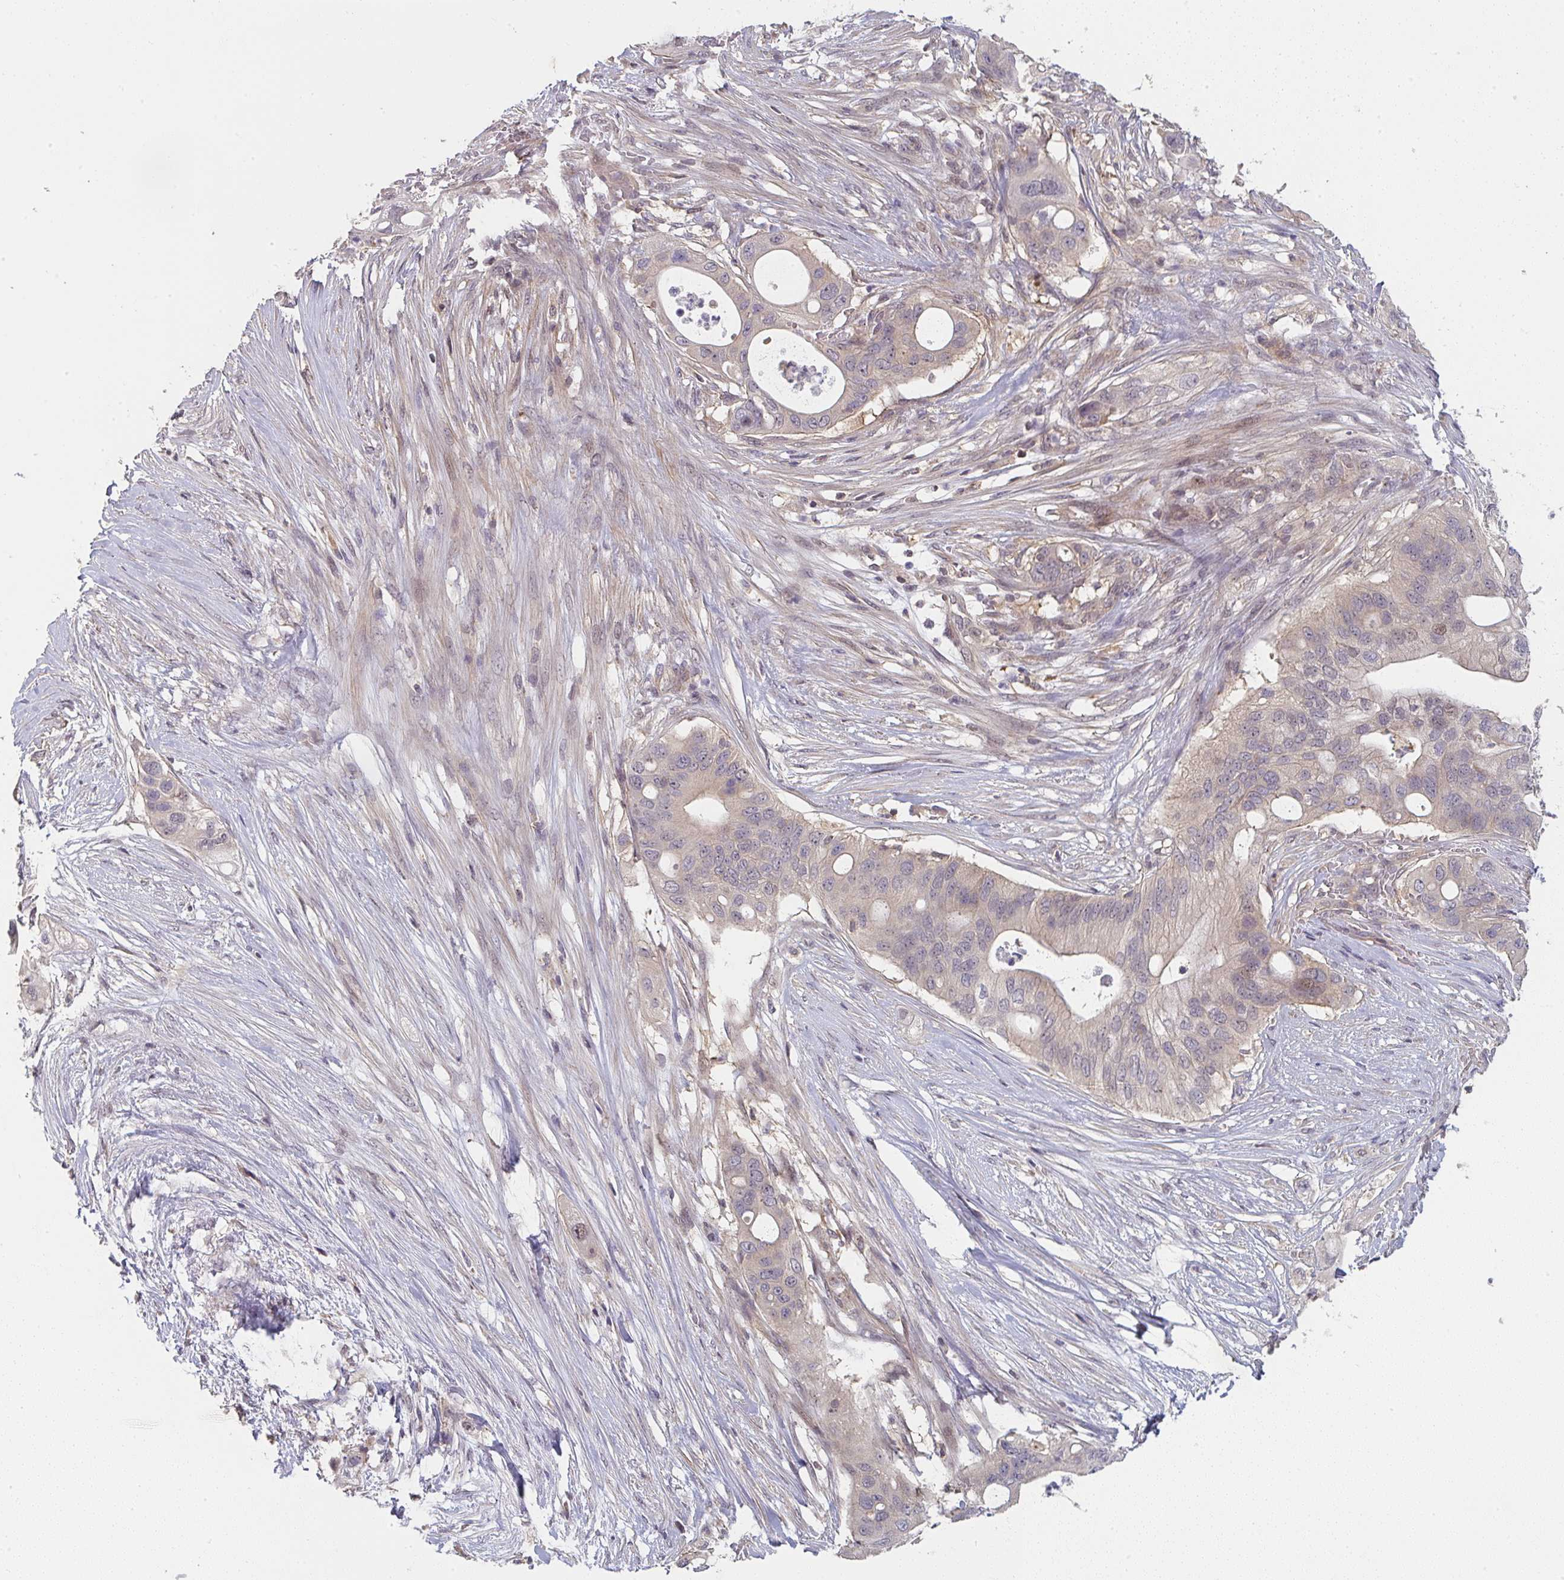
{"staining": {"intensity": "weak", "quantity": "25%-75%", "location": "cytoplasmic/membranous"}, "tissue": "pancreatic cancer", "cell_type": "Tumor cells", "image_type": "cancer", "snomed": [{"axis": "morphology", "description": "Adenocarcinoma, NOS"}, {"axis": "topography", "description": "Pancreas"}], "caption": "DAB (3,3'-diaminobenzidine) immunohistochemical staining of pancreatic cancer (adenocarcinoma) reveals weak cytoplasmic/membranous protein staining in about 25%-75% of tumor cells.", "gene": "RANGRF", "patient": {"sex": "female", "age": 72}}